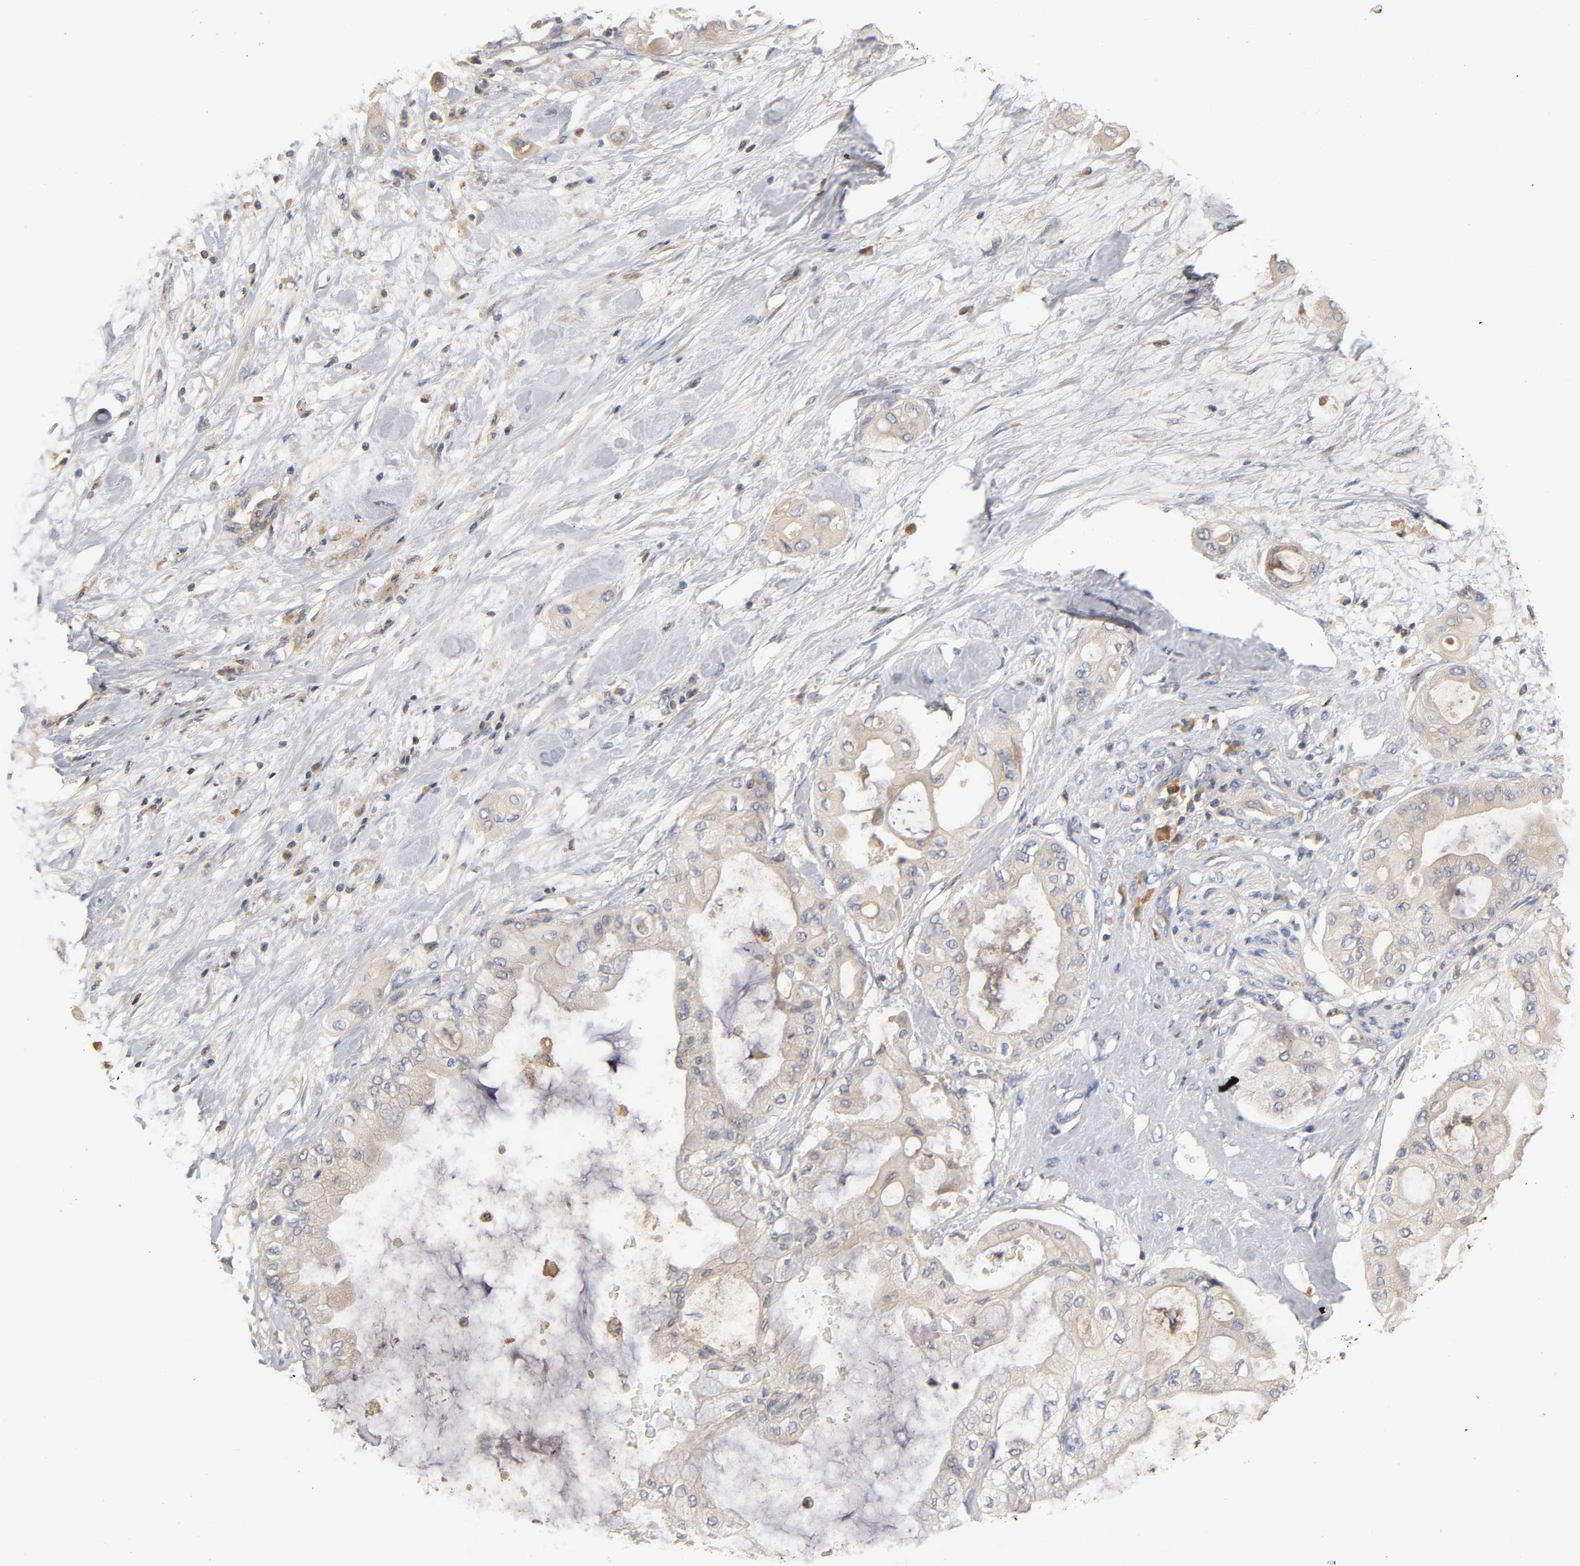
{"staining": {"intensity": "weak", "quantity": "25%-75%", "location": "cytoplasmic/membranous"}, "tissue": "pancreatic cancer", "cell_type": "Tumor cells", "image_type": "cancer", "snomed": [{"axis": "morphology", "description": "Adenocarcinoma, NOS"}, {"axis": "morphology", "description": "Adenocarcinoma, metastatic, NOS"}, {"axis": "topography", "description": "Lymph node"}, {"axis": "topography", "description": "Pancreas"}, {"axis": "topography", "description": "Duodenum"}], "caption": "The immunohistochemical stain shows weak cytoplasmic/membranous staining in tumor cells of pancreatic cancer (adenocarcinoma) tissue.", "gene": "RHOA", "patient": {"sex": "female", "age": 64}}